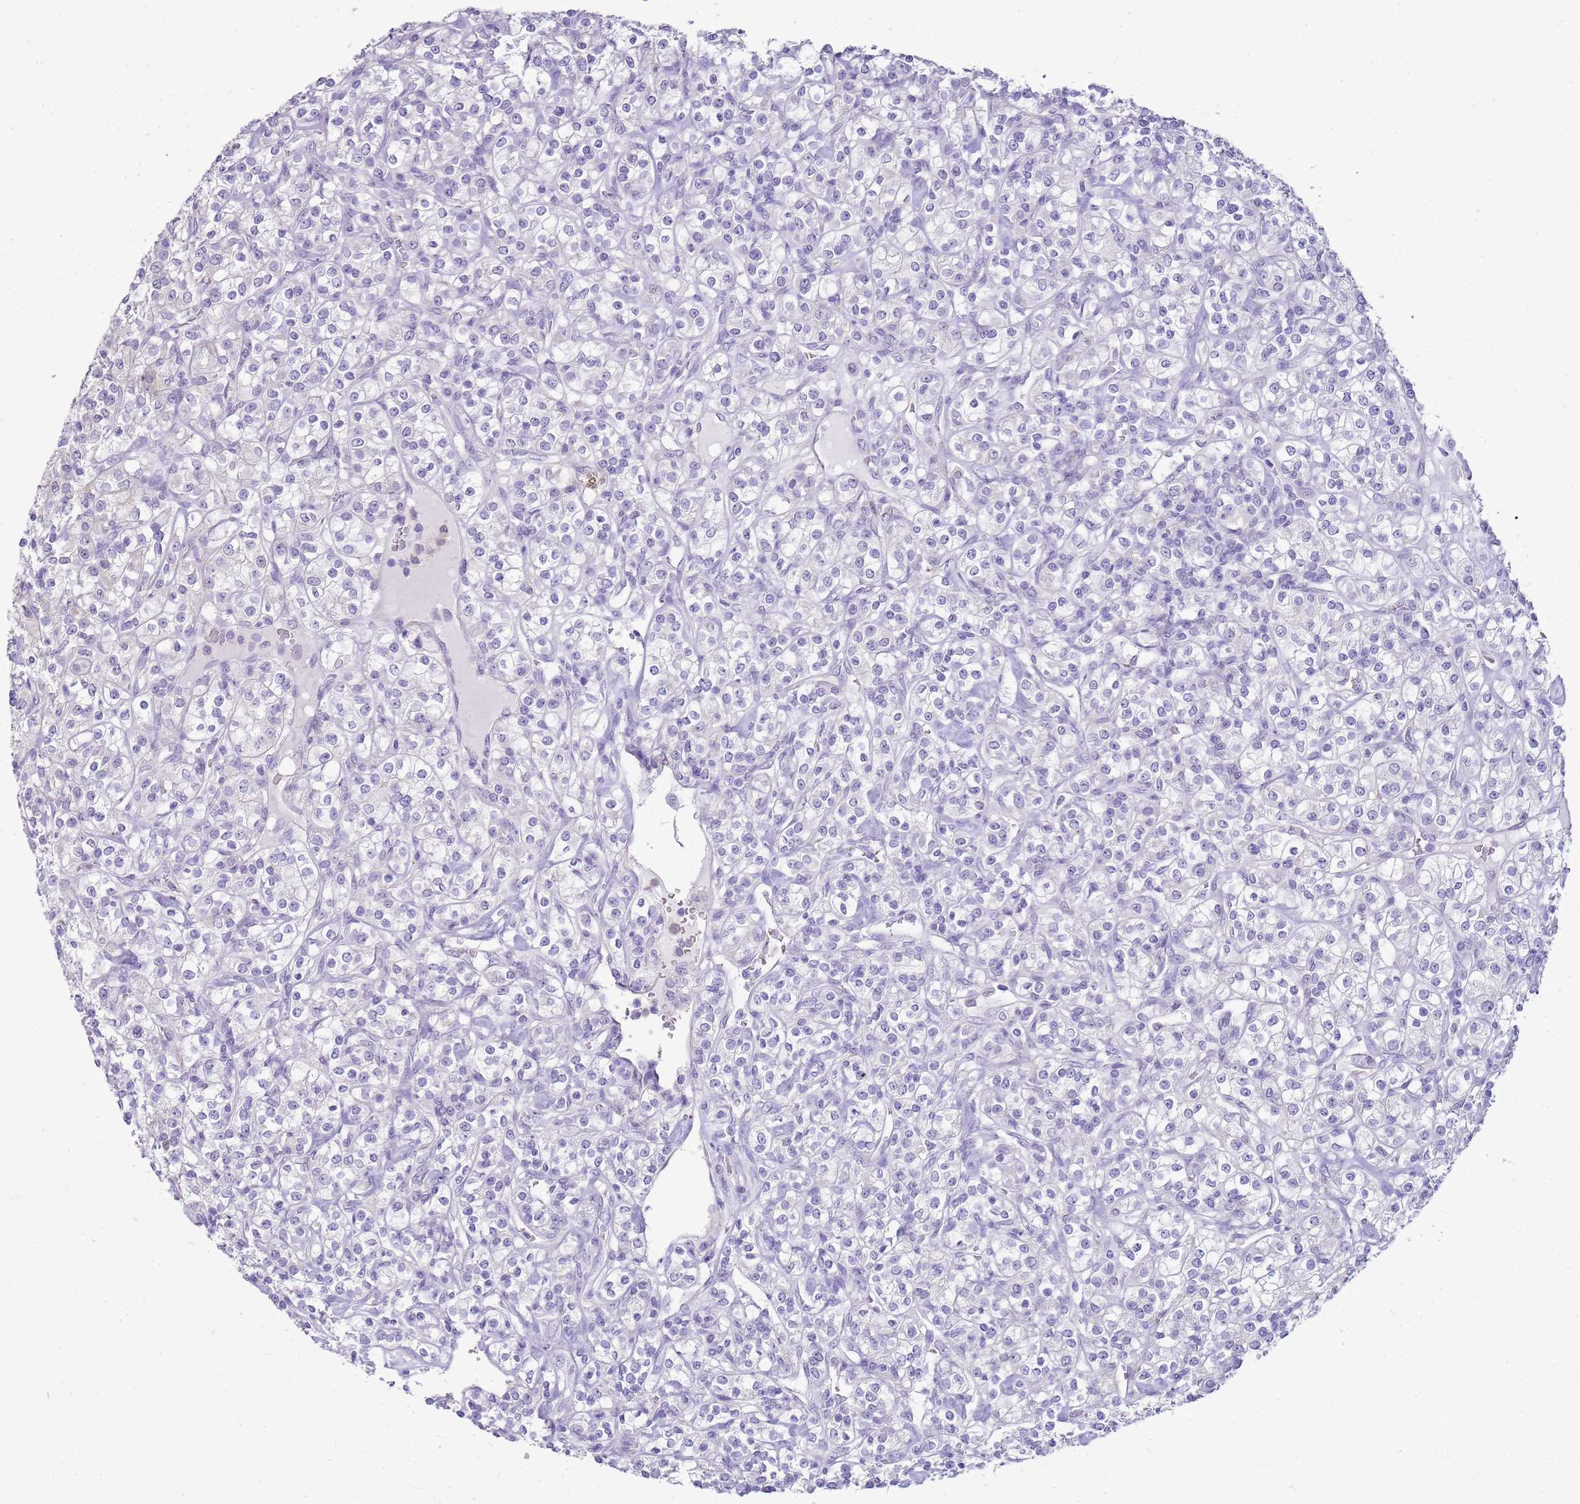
{"staining": {"intensity": "negative", "quantity": "none", "location": "none"}, "tissue": "renal cancer", "cell_type": "Tumor cells", "image_type": "cancer", "snomed": [{"axis": "morphology", "description": "Adenocarcinoma, NOS"}, {"axis": "topography", "description": "Kidney"}], "caption": "IHC image of adenocarcinoma (renal) stained for a protein (brown), which shows no positivity in tumor cells. The staining was performed using DAB to visualize the protein expression in brown, while the nuclei were stained in blue with hematoxylin (Magnification: 20x).", "gene": "SULT1E1", "patient": {"sex": "male", "age": 77}}